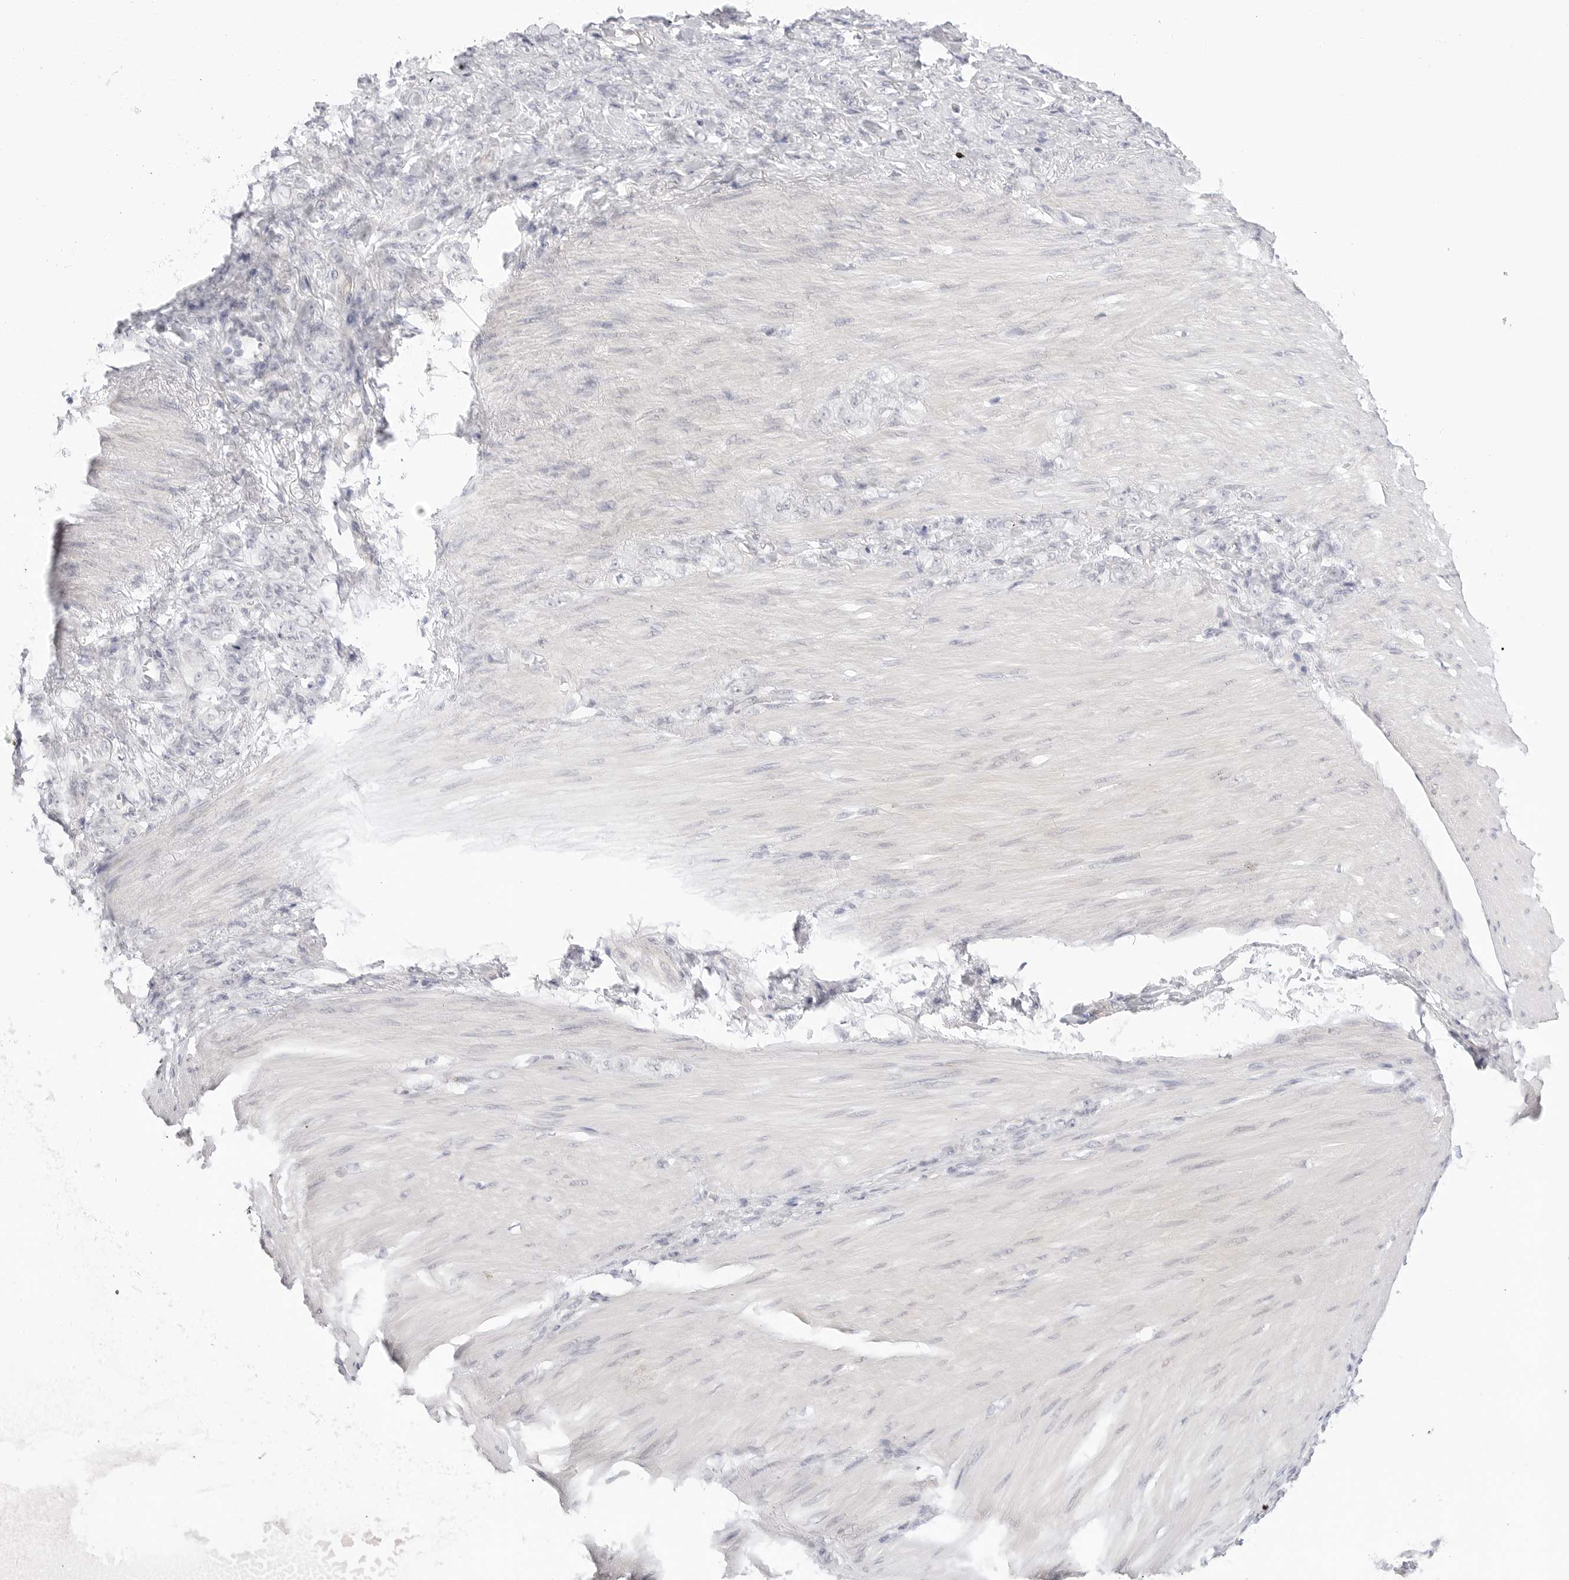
{"staining": {"intensity": "negative", "quantity": "none", "location": "none"}, "tissue": "stomach cancer", "cell_type": "Tumor cells", "image_type": "cancer", "snomed": [{"axis": "morphology", "description": "Normal tissue, NOS"}, {"axis": "morphology", "description": "Adenocarcinoma, NOS"}, {"axis": "topography", "description": "Stomach"}], "caption": "Tumor cells are negative for protein expression in human stomach cancer (adenocarcinoma). (Brightfield microscopy of DAB immunohistochemistry (IHC) at high magnification).", "gene": "TCP1", "patient": {"sex": "male", "age": 82}}